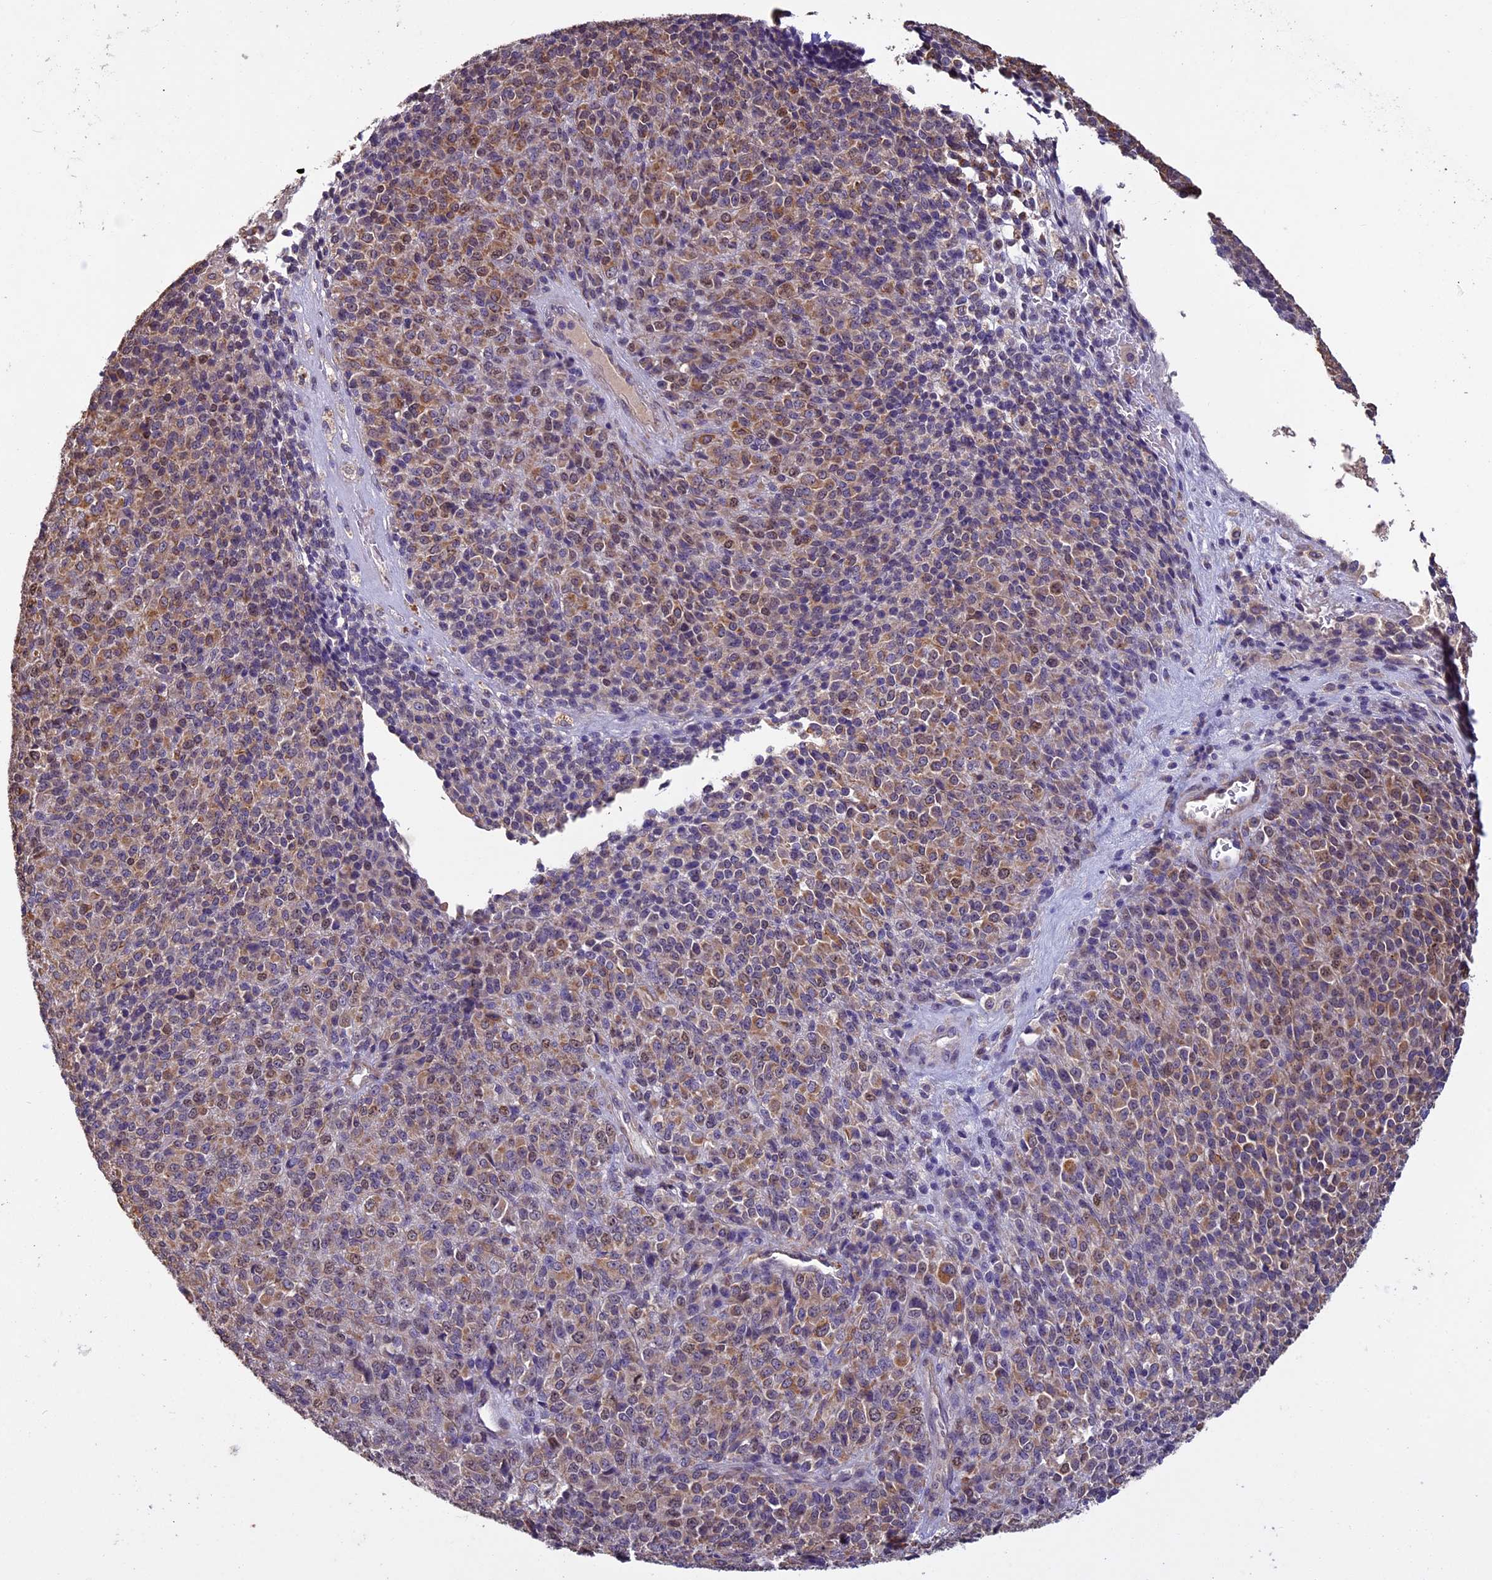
{"staining": {"intensity": "moderate", "quantity": "25%-75%", "location": "cytoplasmic/membranous,nuclear"}, "tissue": "melanoma", "cell_type": "Tumor cells", "image_type": "cancer", "snomed": [{"axis": "morphology", "description": "Malignant melanoma, Metastatic site"}, {"axis": "topography", "description": "Brain"}], "caption": "Human melanoma stained with a protein marker reveals moderate staining in tumor cells.", "gene": "C3orf70", "patient": {"sex": "female", "age": 56}}